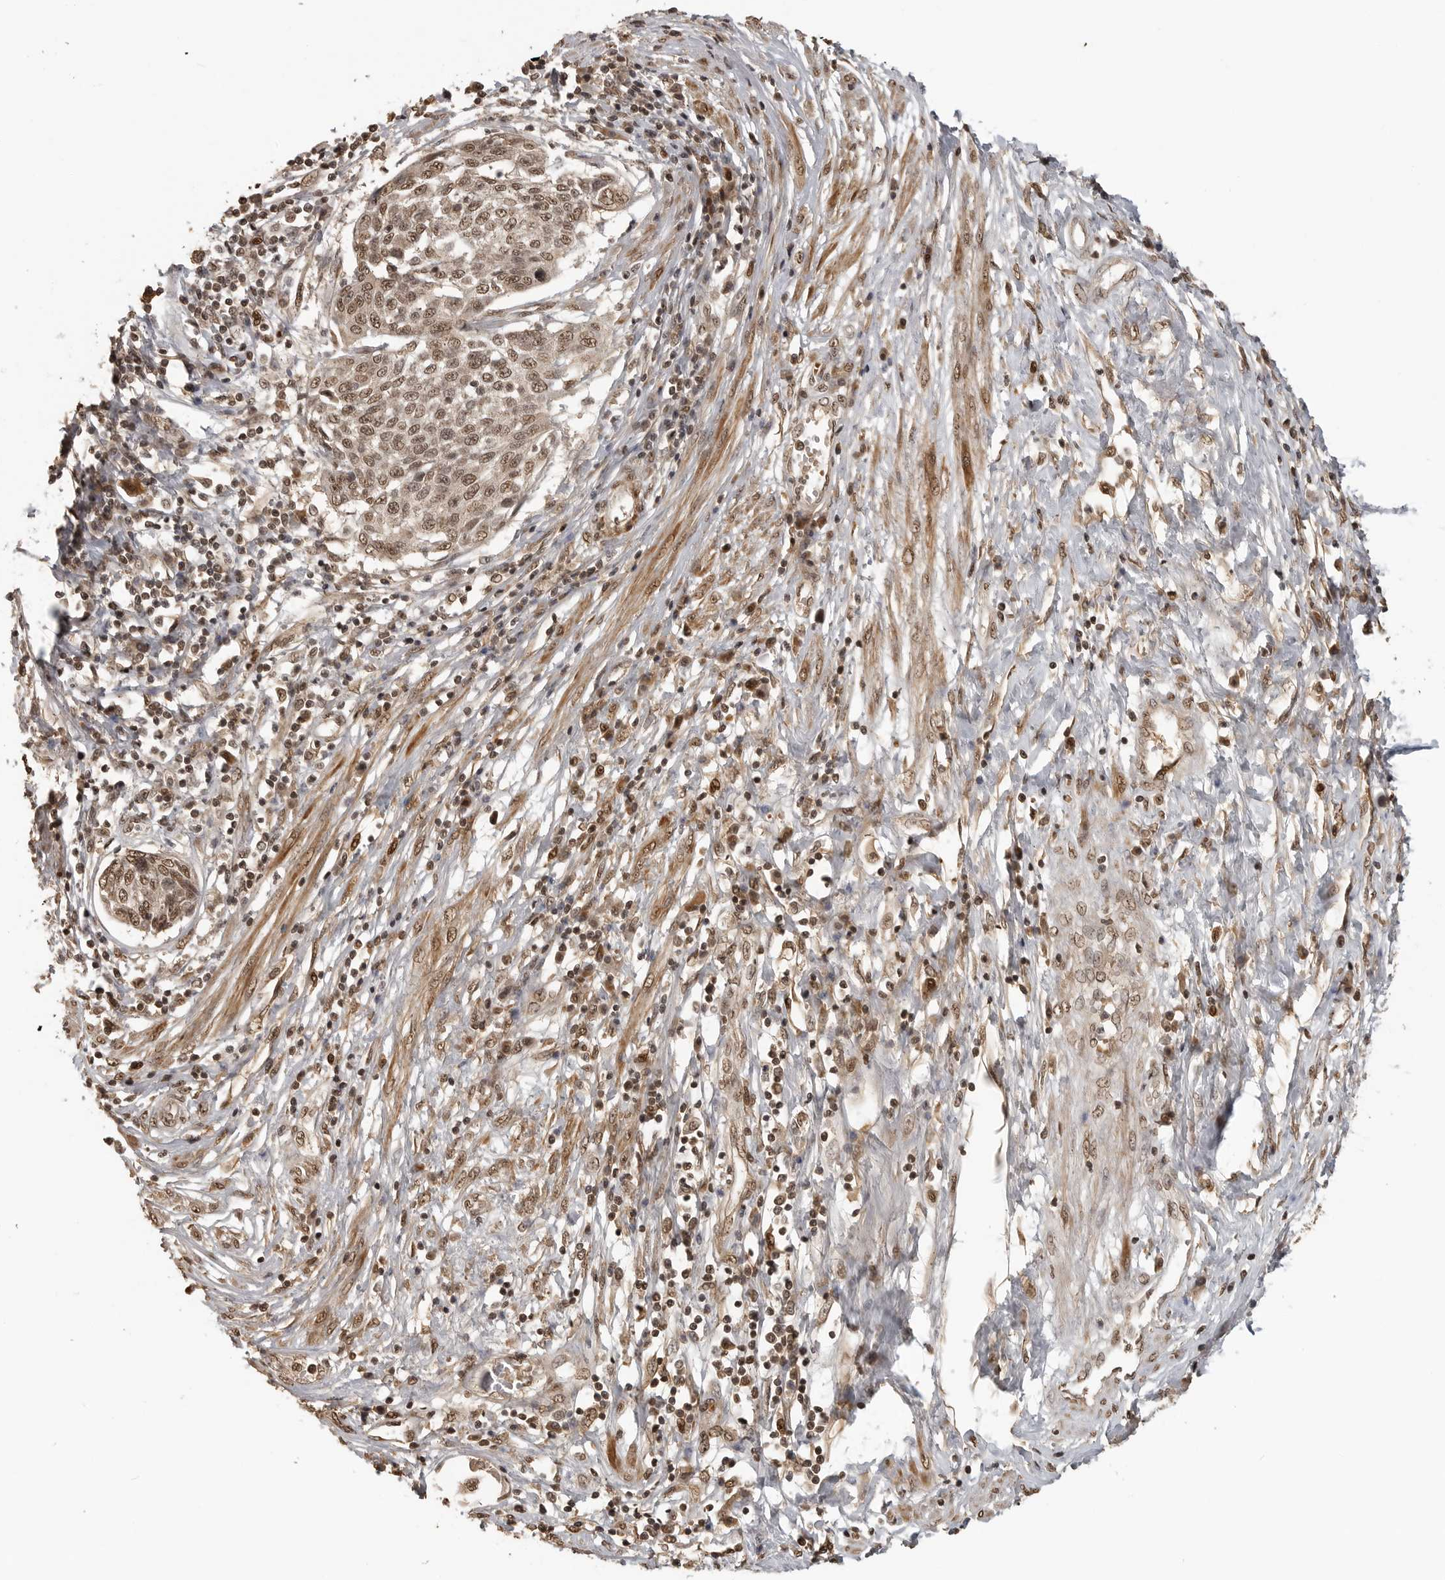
{"staining": {"intensity": "moderate", "quantity": ">75%", "location": "nuclear"}, "tissue": "cervical cancer", "cell_type": "Tumor cells", "image_type": "cancer", "snomed": [{"axis": "morphology", "description": "Squamous cell carcinoma, NOS"}, {"axis": "topography", "description": "Cervix"}], "caption": "This is a micrograph of immunohistochemistry (IHC) staining of squamous cell carcinoma (cervical), which shows moderate expression in the nuclear of tumor cells.", "gene": "CLOCK", "patient": {"sex": "female", "age": 34}}